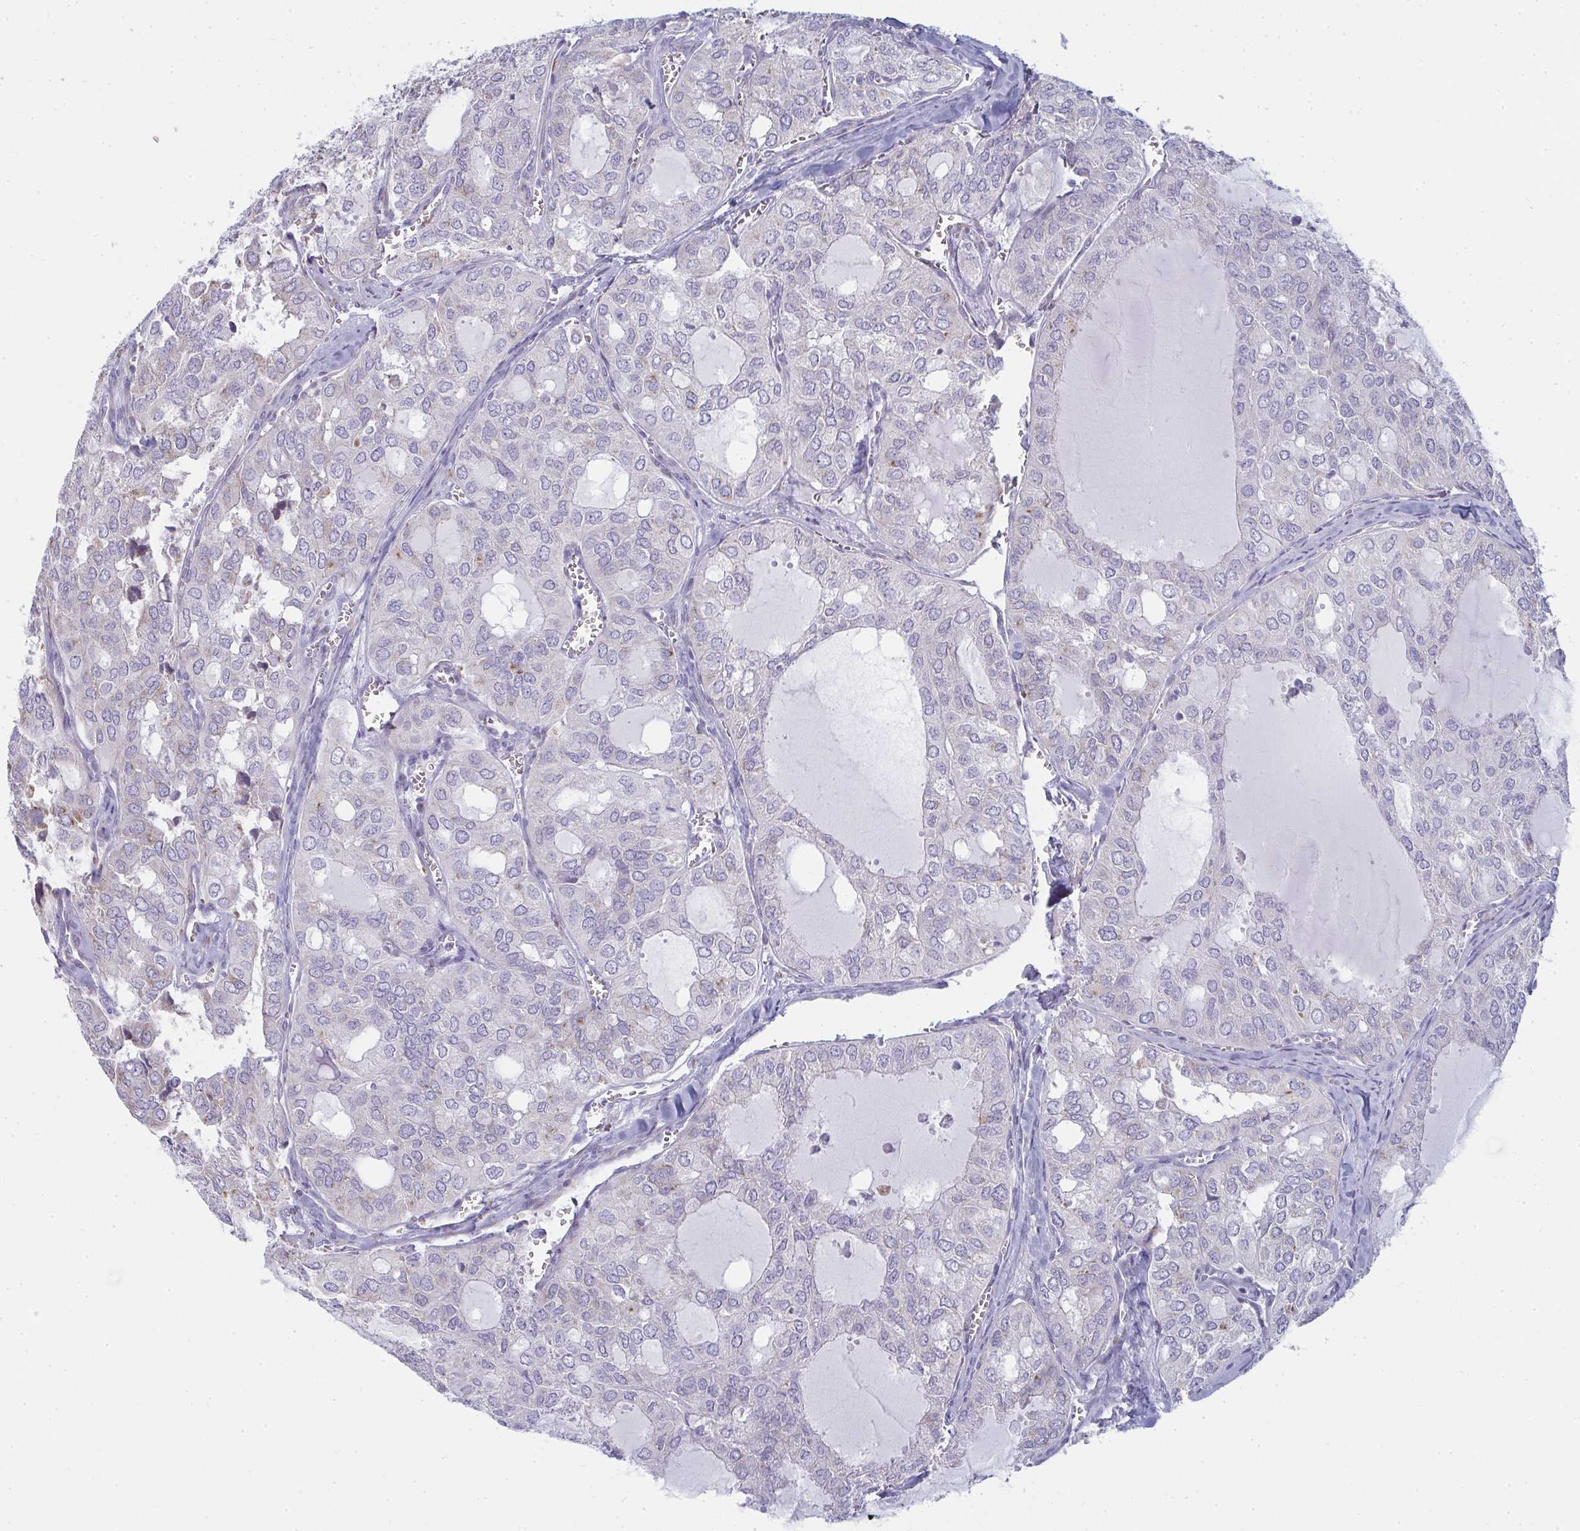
{"staining": {"intensity": "negative", "quantity": "none", "location": "none"}, "tissue": "thyroid cancer", "cell_type": "Tumor cells", "image_type": "cancer", "snomed": [{"axis": "morphology", "description": "Follicular adenoma carcinoma, NOS"}, {"axis": "topography", "description": "Thyroid gland"}], "caption": "High power microscopy photomicrograph of an IHC micrograph of thyroid follicular adenoma carcinoma, revealing no significant positivity in tumor cells.", "gene": "SHROOM1", "patient": {"sex": "male", "age": 75}}